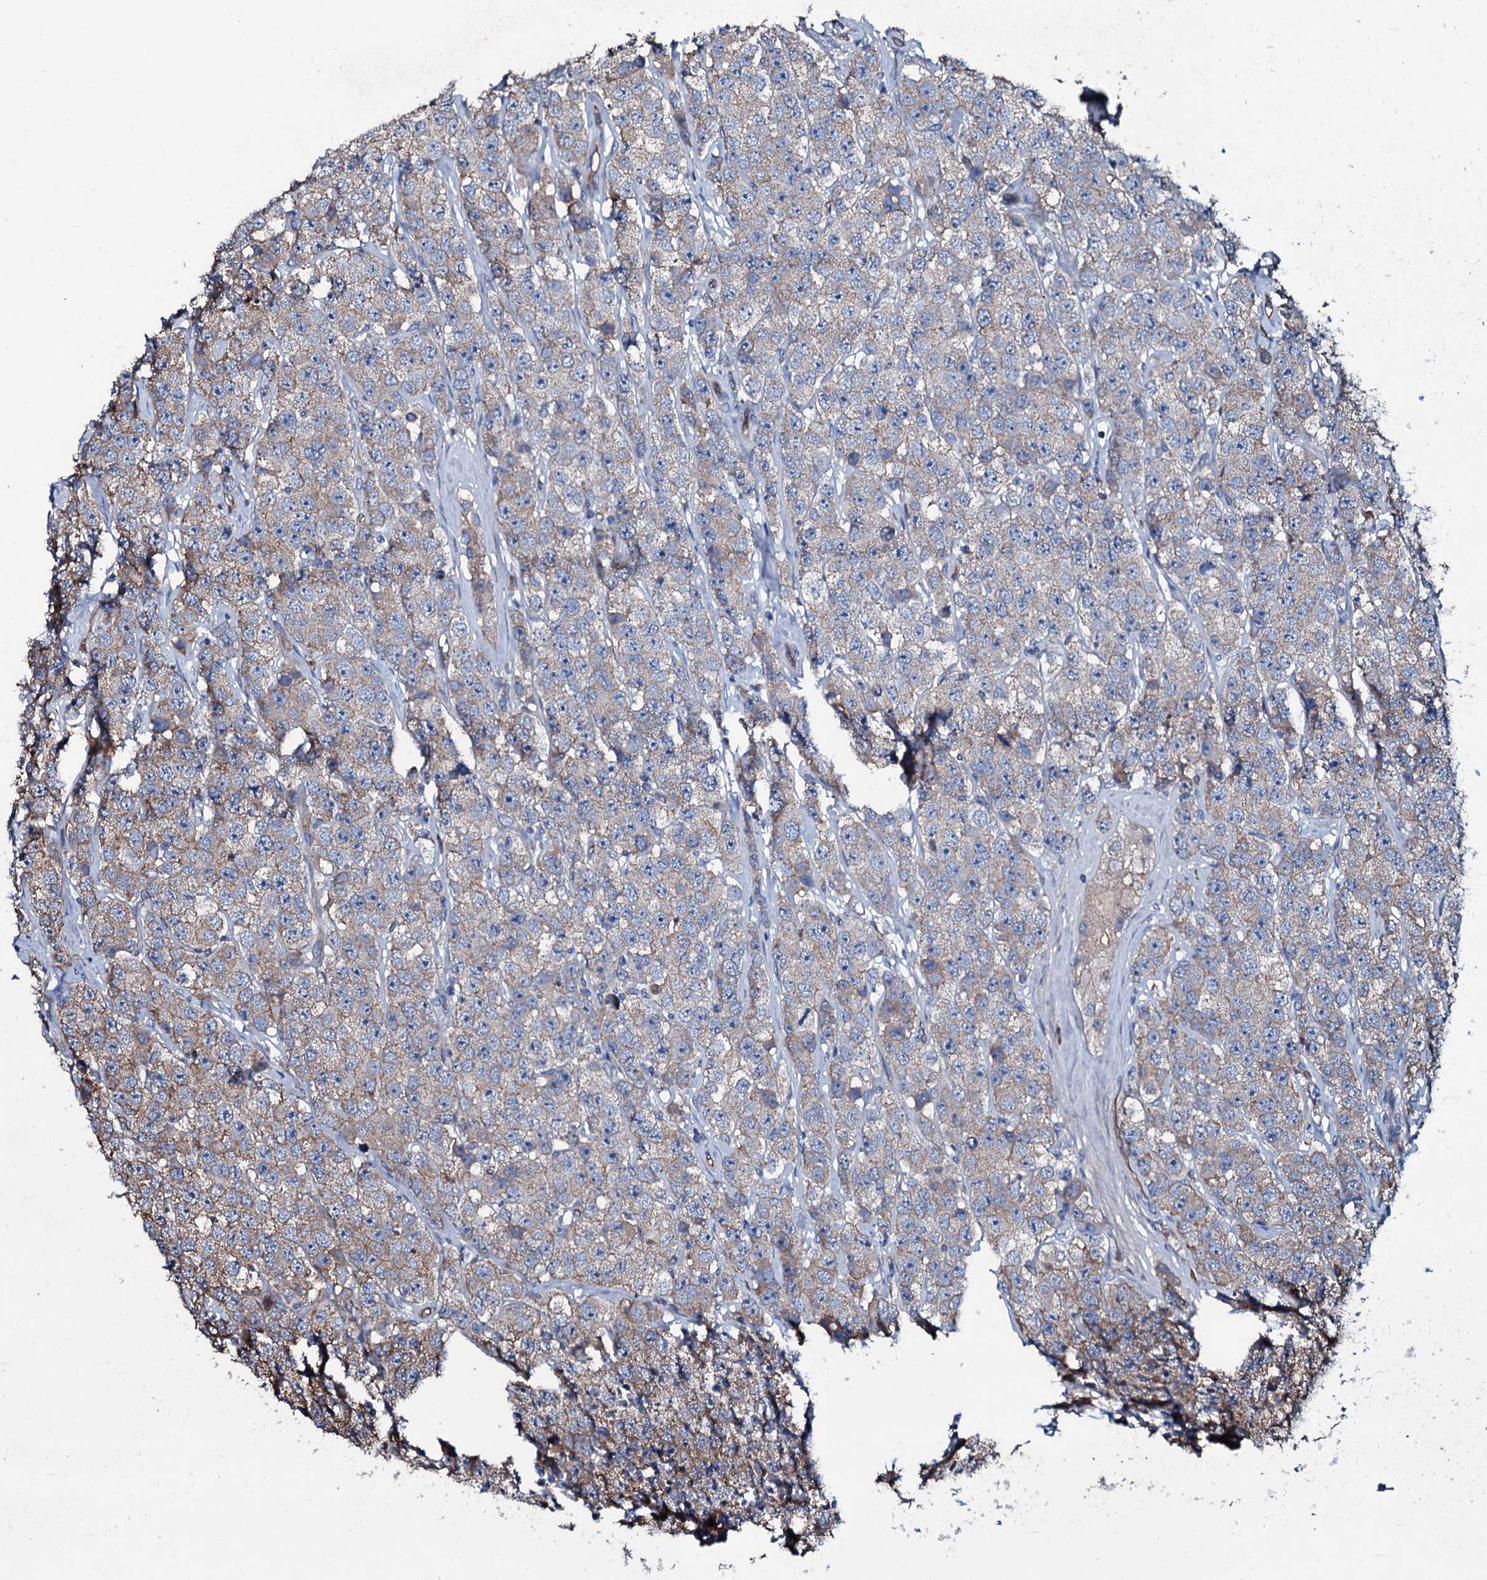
{"staining": {"intensity": "weak", "quantity": "25%-75%", "location": "cytoplasmic/membranous"}, "tissue": "testis cancer", "cell_type": "Tumor cells", "image_type": "cancer", "snomed": [{"axis": "morphology", "description": "Seminoma, NOS"}, {"axis": "topography", "description": "Testis"}], "caption": "Immunohistochemical staining of testis cancer (seminoma) shows weak cytoplasmic/membranous protein positivity in about 25%-75% of tumor cells.", "gene": "DMAC2", "patient": {"sex": "male", "age": 28}}